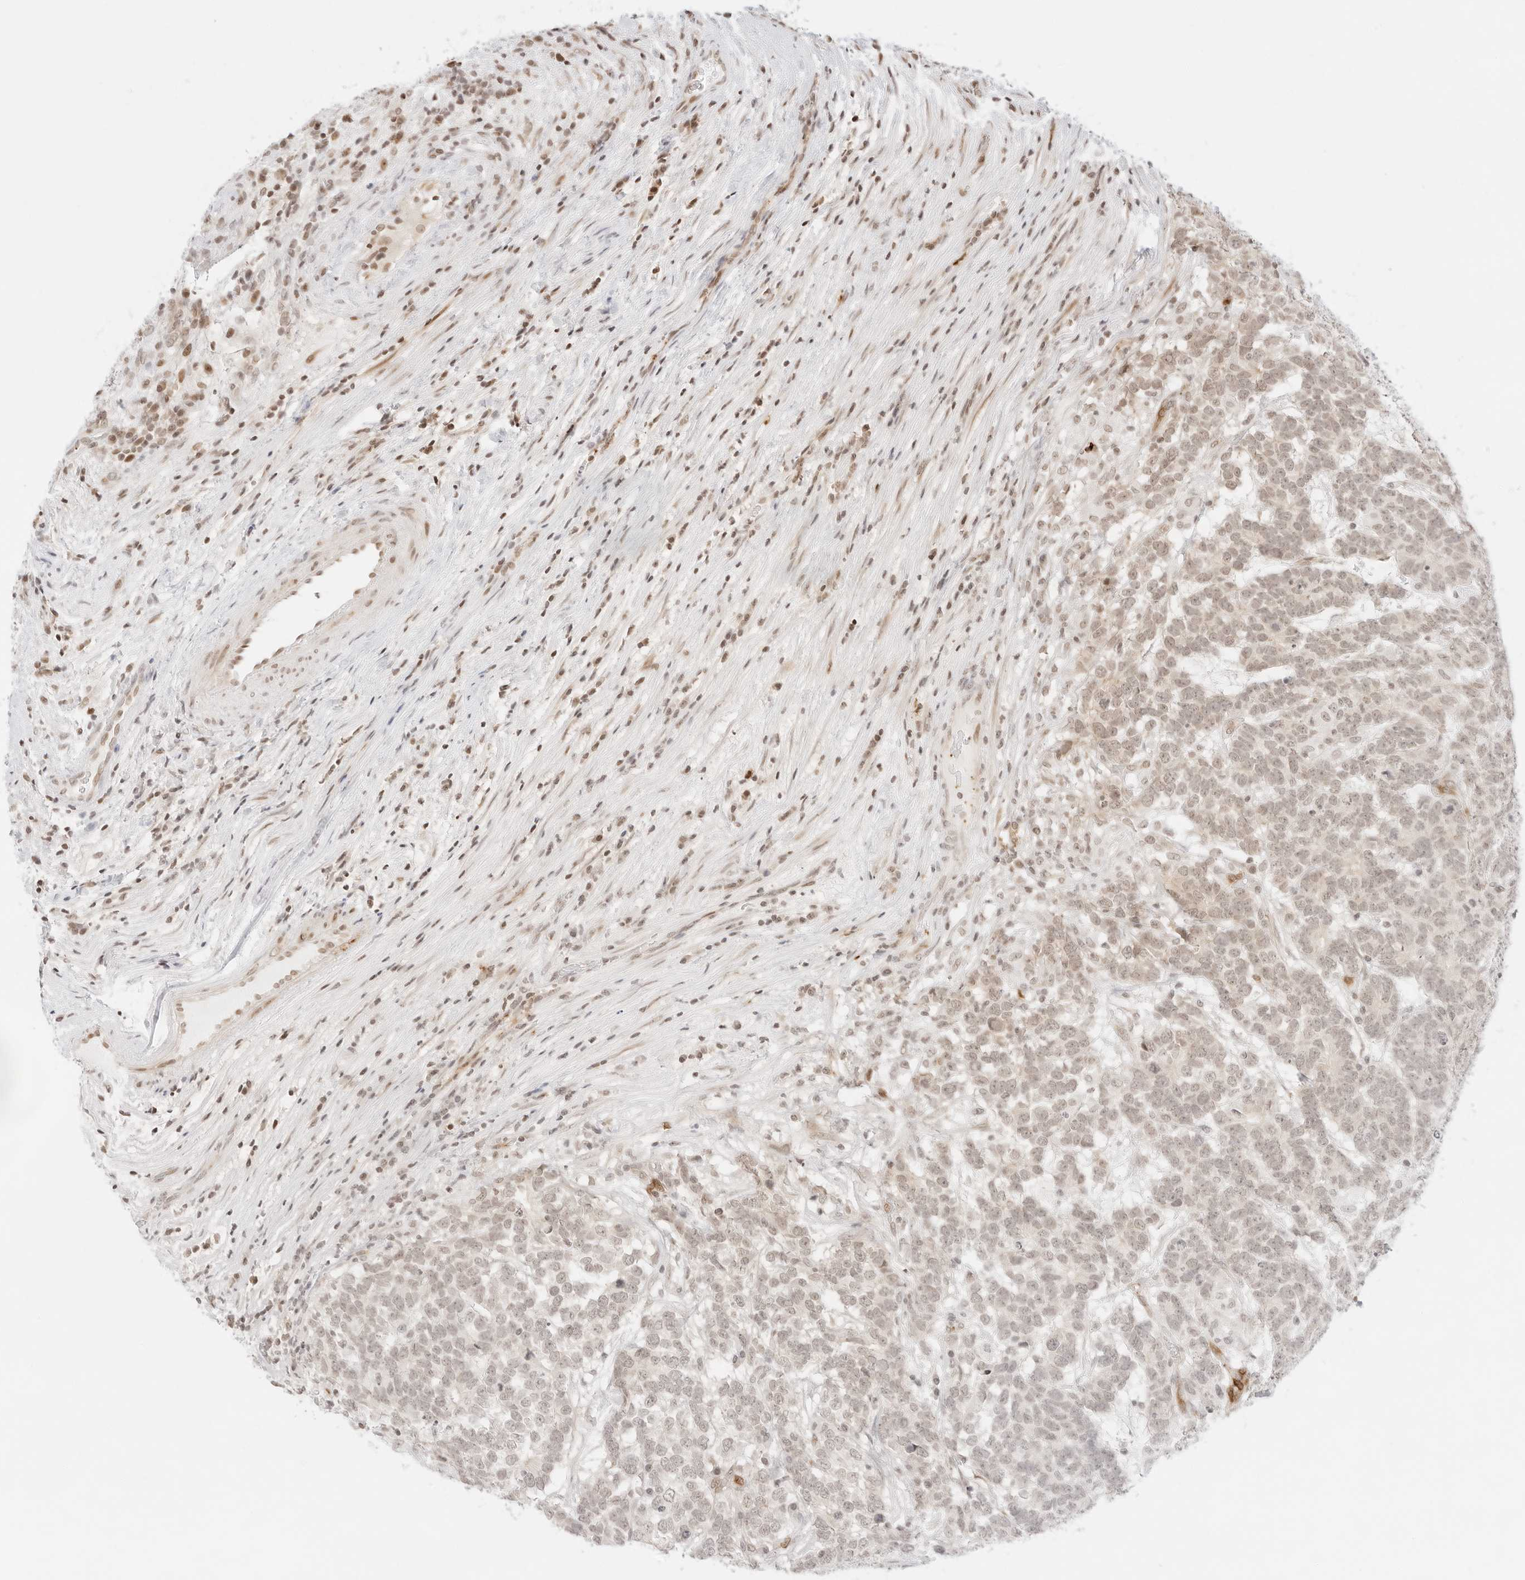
{"staining": {"intensity": "negative", "quantity": "none", "location": "none"}, "tissue": "testis cancer", "cell_type": "Tumor cells", "image_type": "cancer", "snomed": [{"axis": "morphology", "description": "Carcinoma, Embryonal, NOS"}, {"axis": "topography", "description": "Testis"}], "caption": "DAB immunohistochemical staining of human embryonal carcinoma (testis) reveals no significant staining in tumor cells.", "gene": "GNAS", "patient": {"sex": "male", "age": 26}}